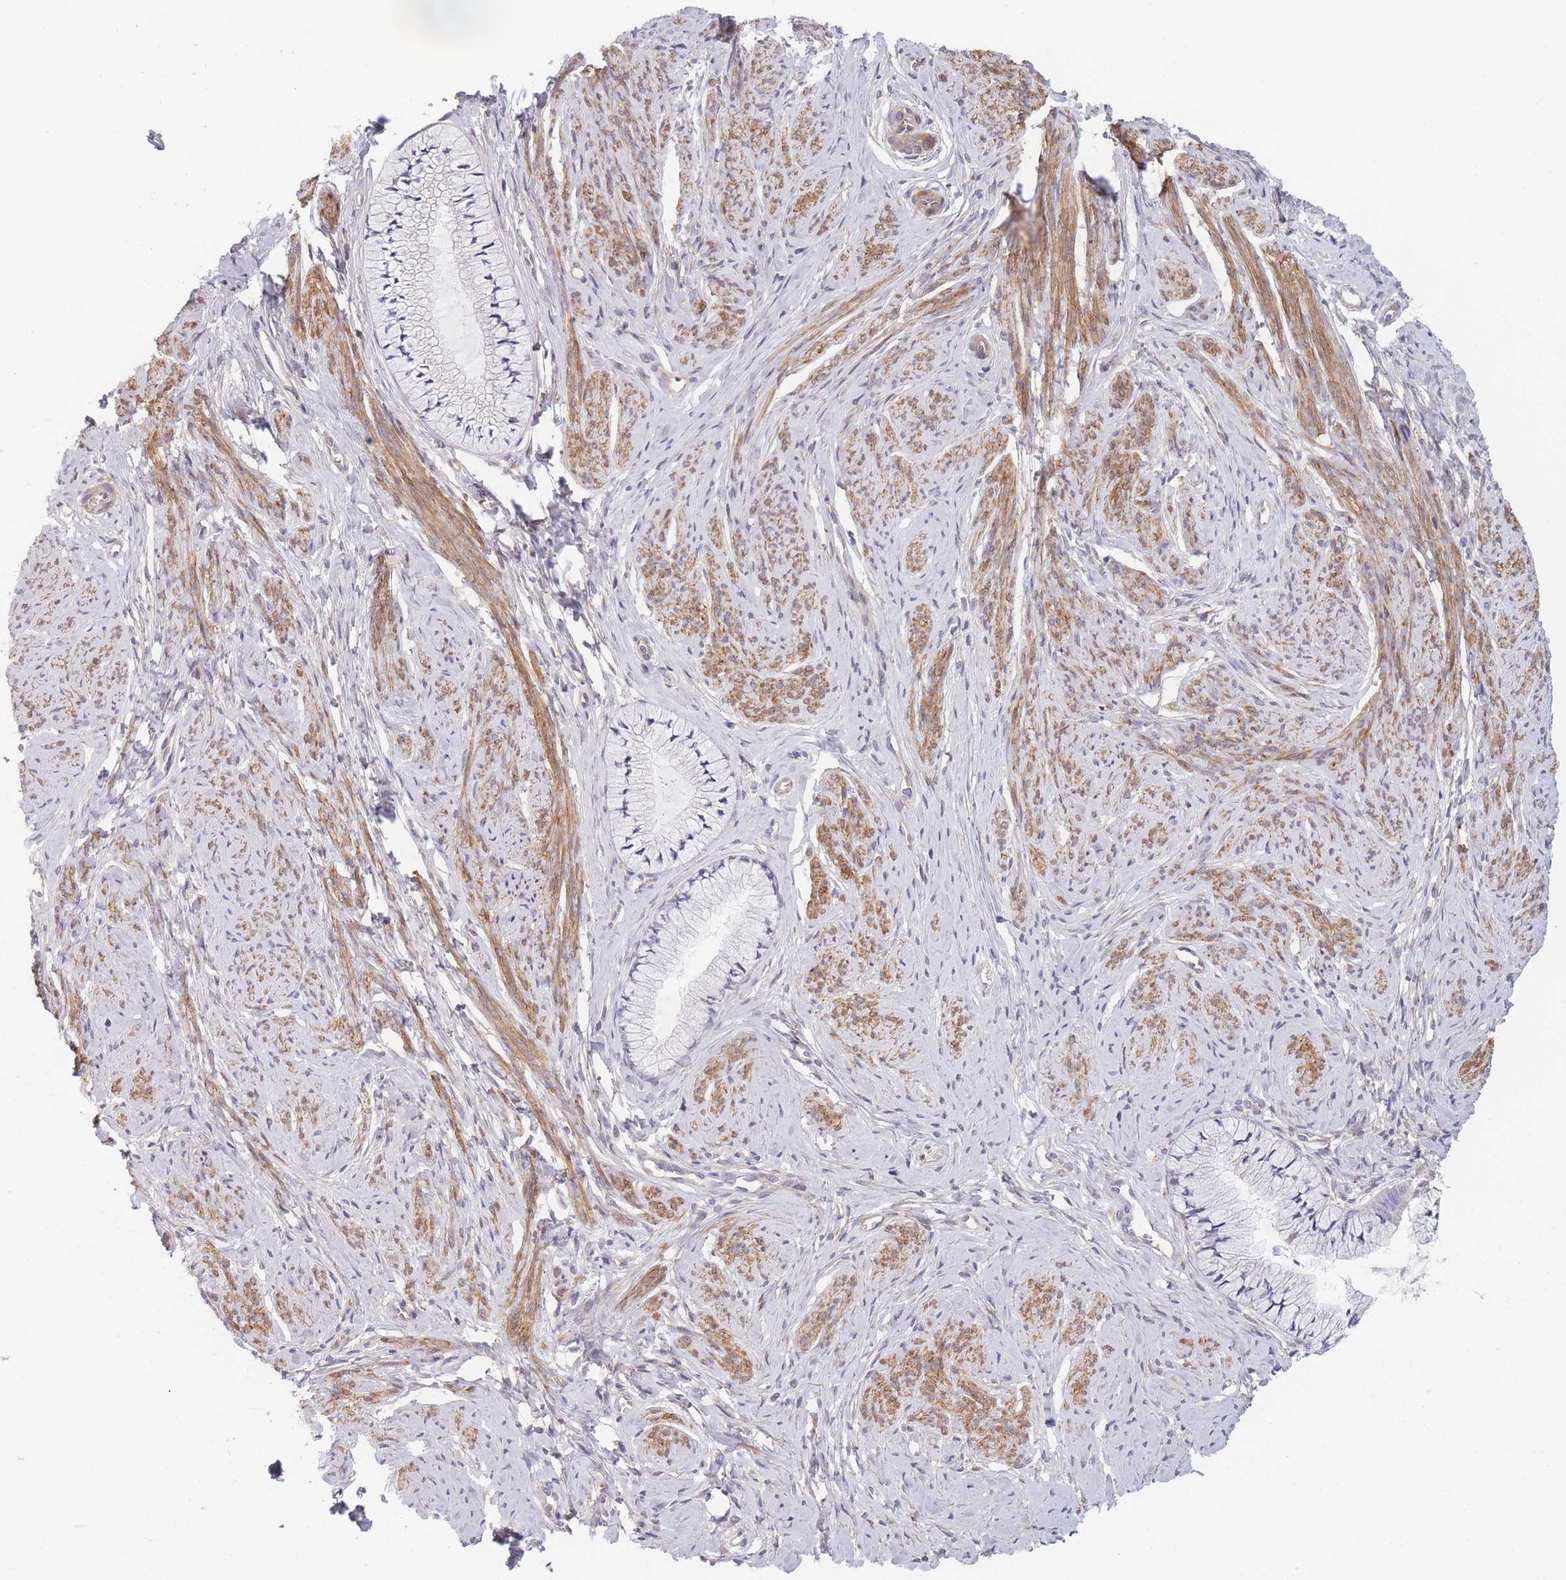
{"staining": {"intensity": "negative", "quantity": "none", "location": "none"}, "tissue": "cervix", "cell_type": "Glandular cells", "image_type": "normal", "snomed": [{"axis": "morphology", "description": "Normal tissue, NOS"}, {"axis": "topography", "description": "Cervix"}], "caption": "Micrograph shows no significant protein positivity in glandular cells of benign cervix.", "gene": "SLC7A6", "patient": {"sex": "female", "age": 42}}